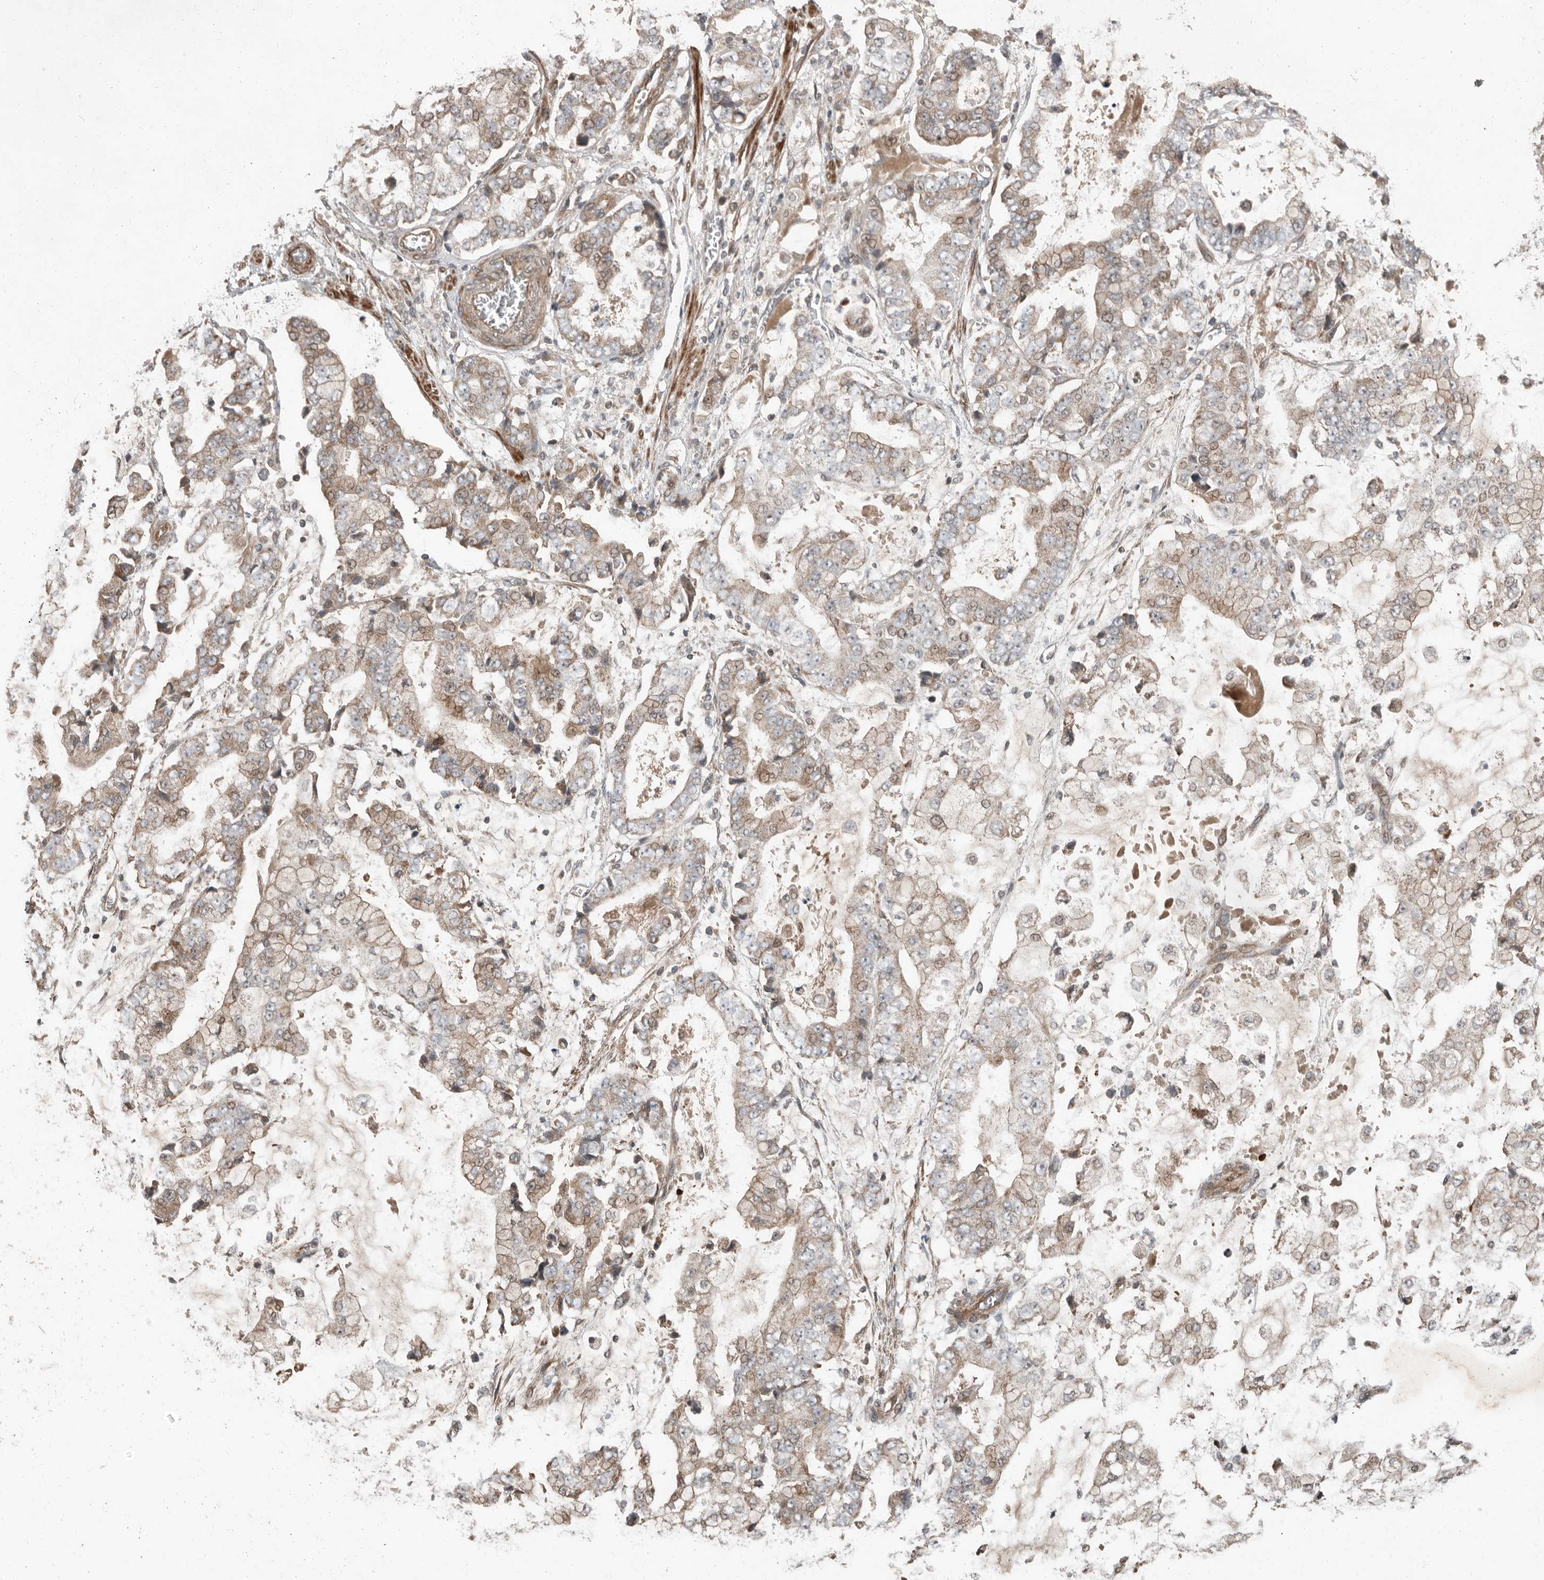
{"staining": {"intensity": "weak", "quantity": ">75%", "location": "cytoplasmic/membranous"}, "tissue": "stomach cancer", "cell_type": "Tumor cells", "image_type": "cancer", "snomed": [{"axis": "morphology", "description": "Adenocarcinoma, NOS"}, {"axis": "topography", "description": "Stomach"}], "caption": "High-power microscopy captured an immunohistochemistry image of stomach adenocarcinoma, revealing weak cytoplasmic/membranous positivity in approximately >75% of tumor cells.", "gene": "SLC6A7", "patient": {"sex": "male", "age": 76}}